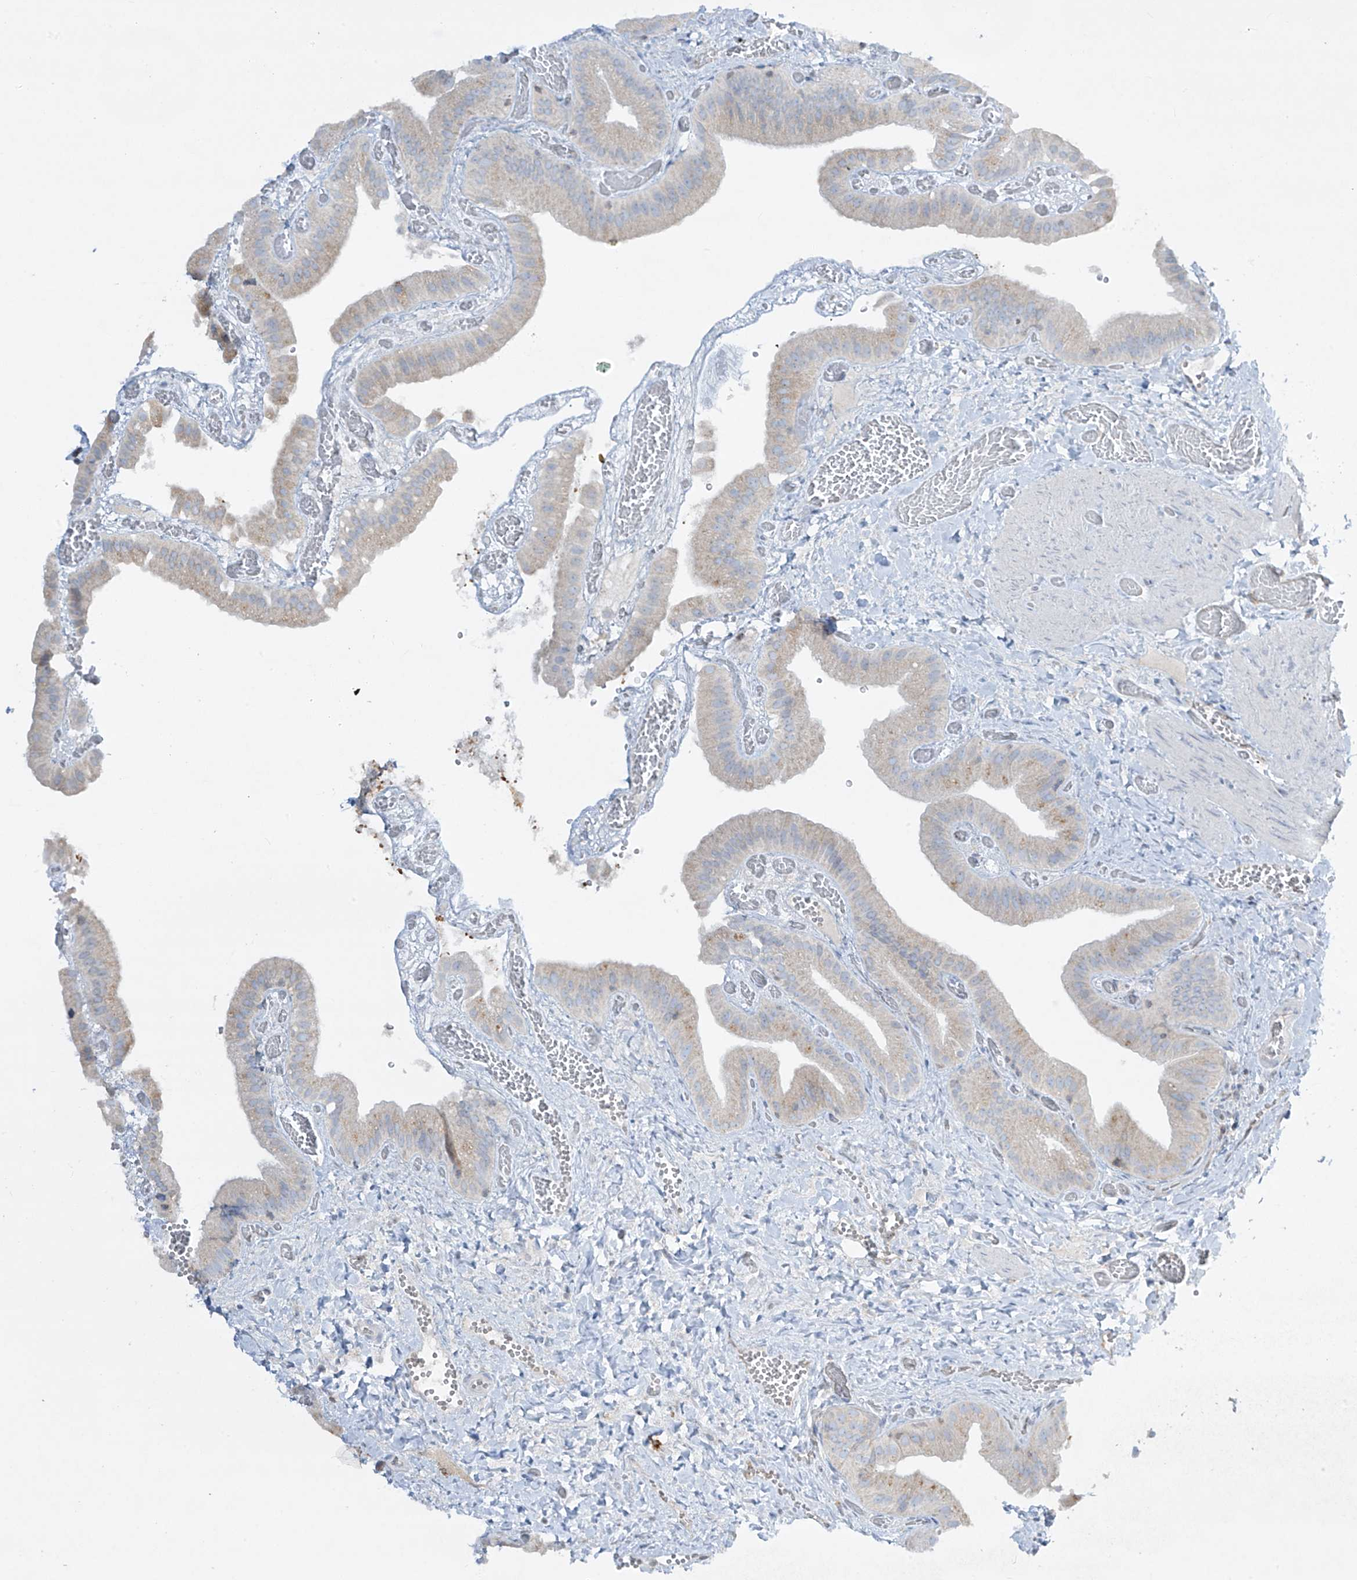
{"staining": {"intensity": "weak", "quantity": "25%-75%", "location": "cytoplasmic/membranous"}, "tissue": "gallbladder", "cell_type": "Glandular cells", "image_type": "normal", "snomed": [{"axis": "morphology", "description": "Normal tissue, NOS"}, {"axis": "topography", "description": "Gallbladder"}], "caption": "Brown immunohistochemical staining in unremarkable gallbladder exhibits weak cytoplasmic/membranous expression in approximately 25%-75% of glandular cells. (Brightfield microscopy of DAB IHC at high magnification).", "gene": "HLA", "patient": {"sex": "female", "age": 64}}